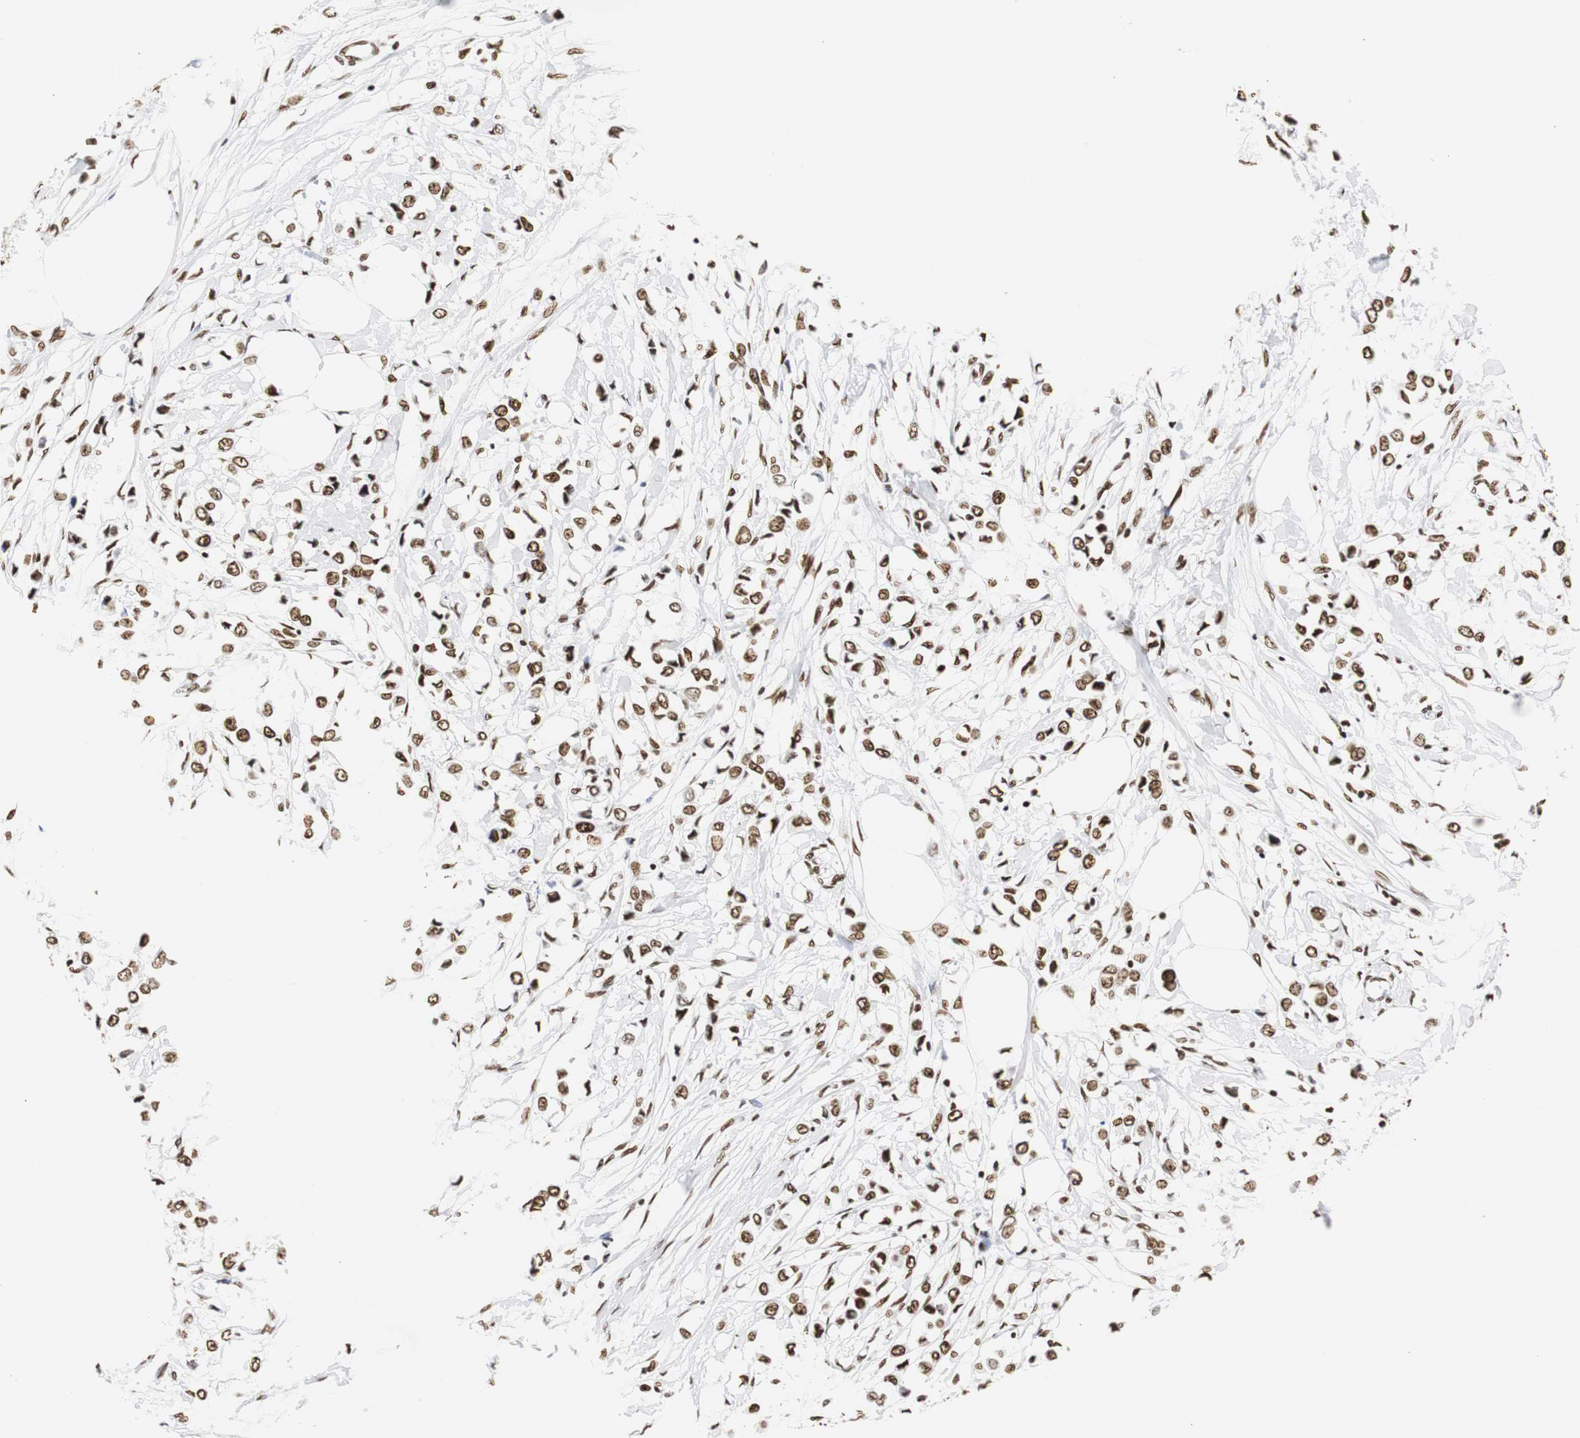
{"staining": {"intensity": "strong", "quantity": ">75%", "location": "nuclear"}, "tissue": "breast cancer", "cell_type": "Tumor cells", "image_type": "cancer", "snomed": [{"axis": "morphology", "description": "Lobular carcinoma"}, {"axis": "topography", "description": "Breast"}], "caption": "Strong nuclear protein expression is present in approximately >75% of tumor cells in breast lobular carcinoma.", "gene": "HNRNPH2", "patient": {"sex": "female", "age": 51}}